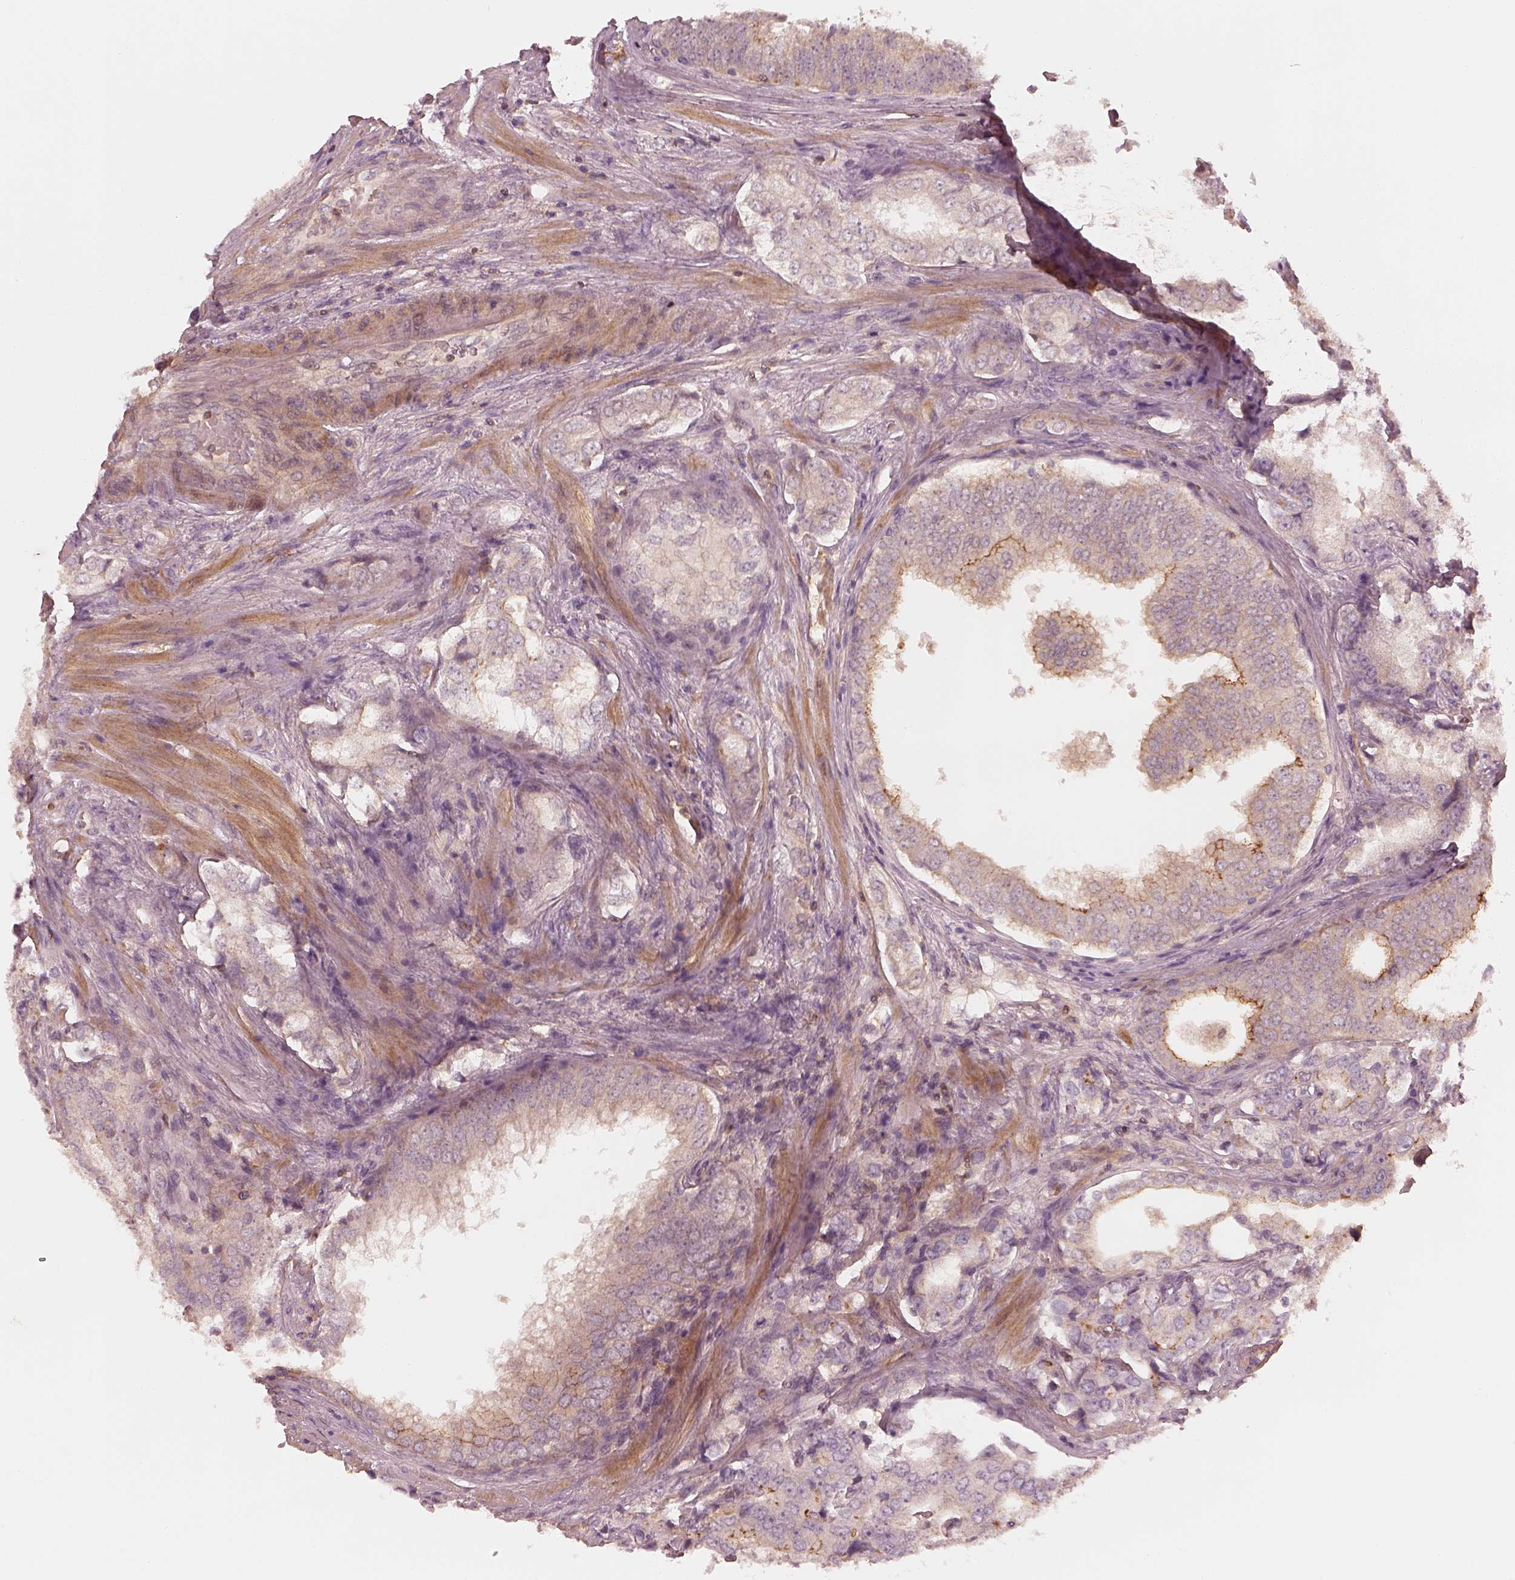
{"staining": {"intensity": "strong", "quantity": "25%-75%", "location": "cytoplasmic/membranous"}, "tissue": "prostate cancer", "cell_type": "Tumor cells", "image_type": "cancer", "snomed": [{"axis": "morphology", "description": "Adenocarcinoma, NOS"}, {"axis": "topography", "description": "Prostate"}], "caption": "The histopathology image exhibits staining of adenocarcinoma (prostate), revealing strong cytoplasmic/membranous protein expression (brown color) within tumor cells. The staining is performed using DAB (3,3'-diaminobenzidine) brown chromogen to label protein expression. The nuclei are counter-stained blue using hematoxylin.", "gene": "FAM107B", "patient": {"sex": "male", "age": 65}}